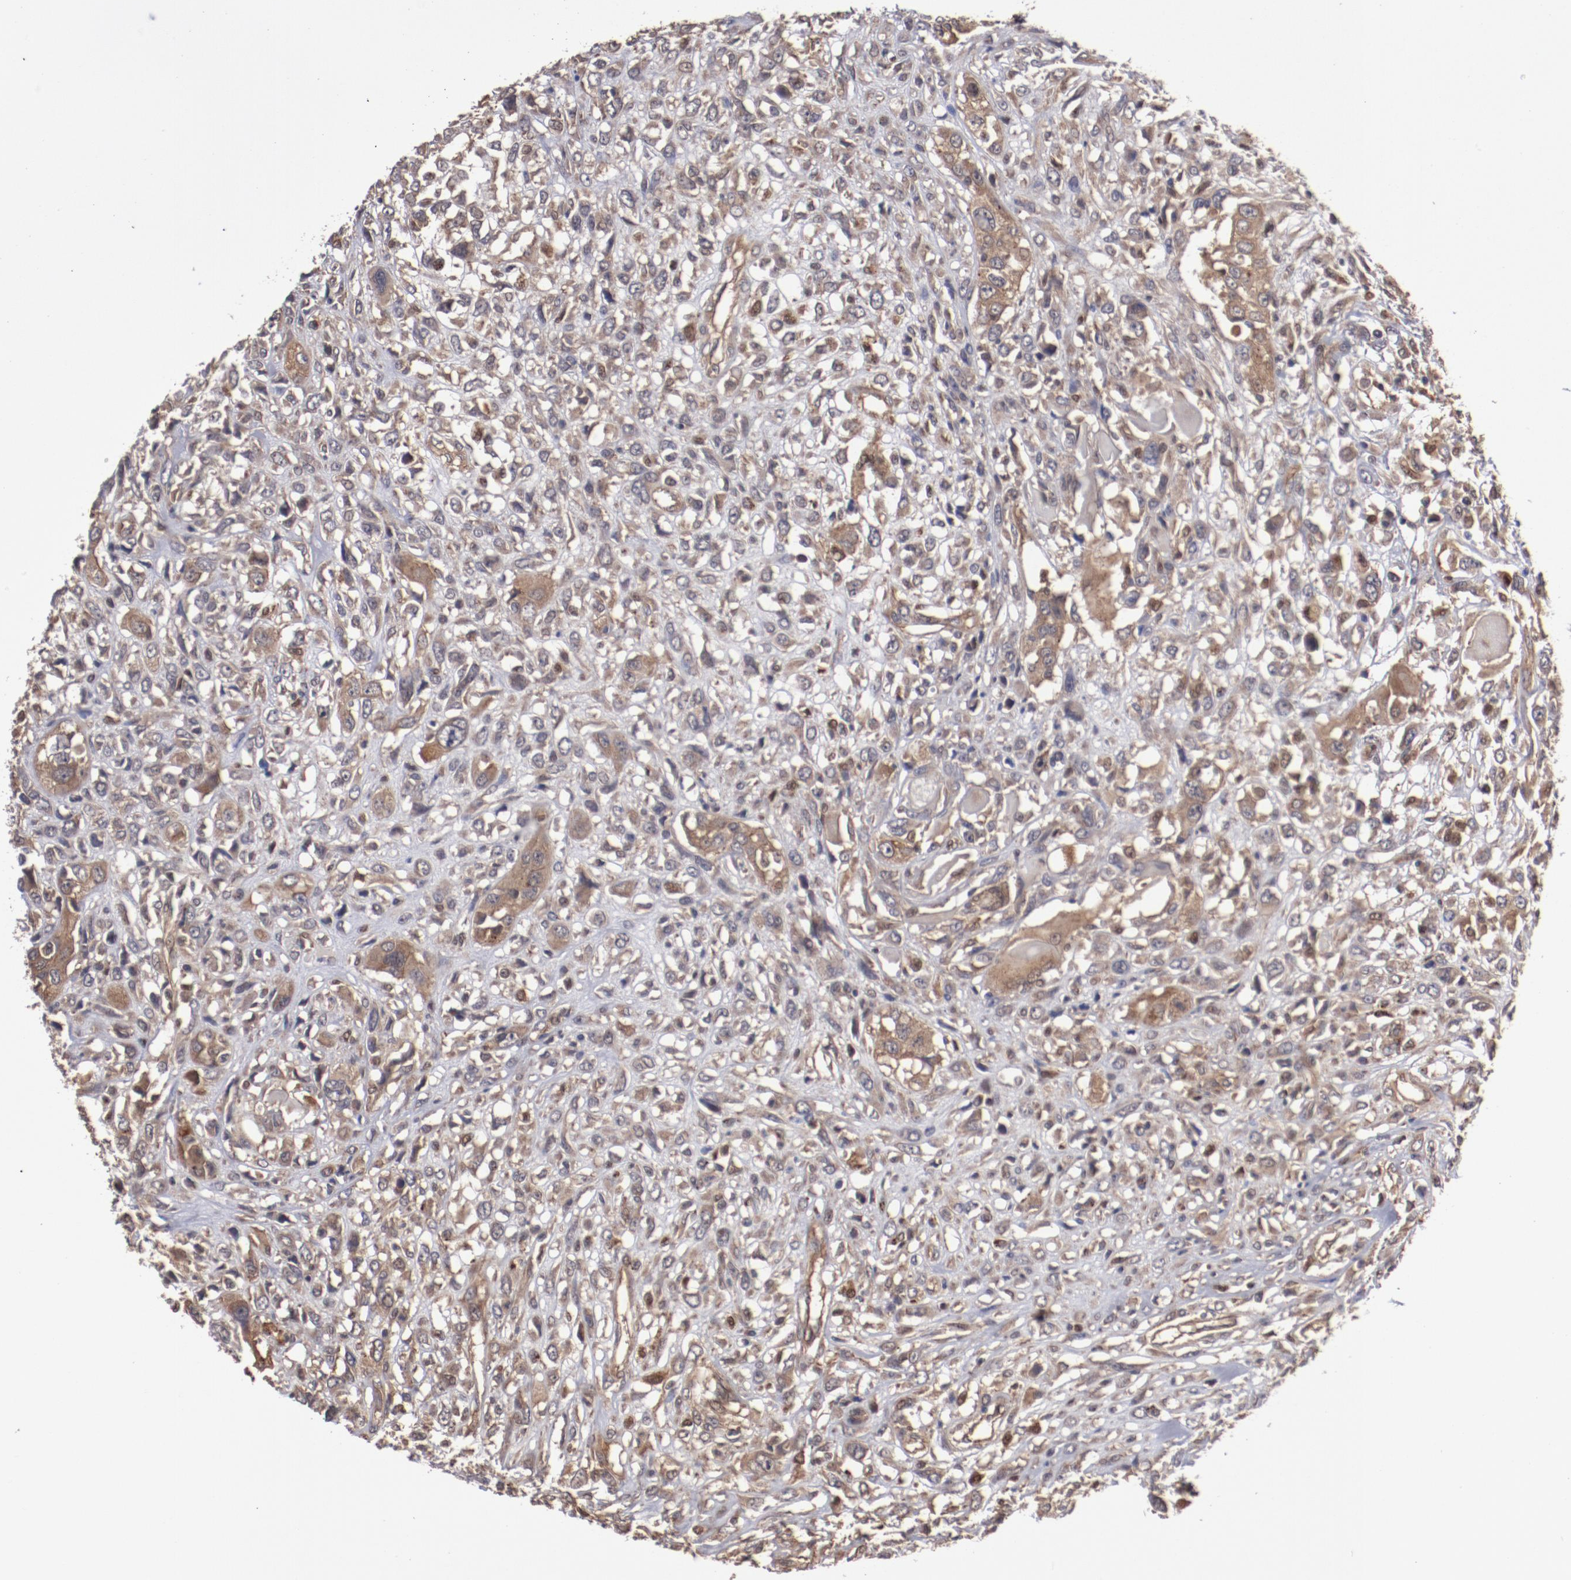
{"staining": {"intensity": "moderate", "quantity": ">75%", "location": "cytoplasmic/membranous"}, "tissue": "head and neck cancer", "cell_type": "Tumor cells", "image_type": "cancer", "snomed": [{"axis": "morphology", "description": "Neoplasm, malignant, NOS"}, {"axis": "topography", "description": "Salivary gland"}, {"axis": "topography", "description": "Head-Neck"}], "caption": "A histopathology image of human head and neck cancer (neoplasm (malignant)) stained for a protein reveals moderate cytoplasmic/membranous brown staining in tumor cells.", "gene": "DNAAF2", "patient": {"sex": "male", "age": 43}}